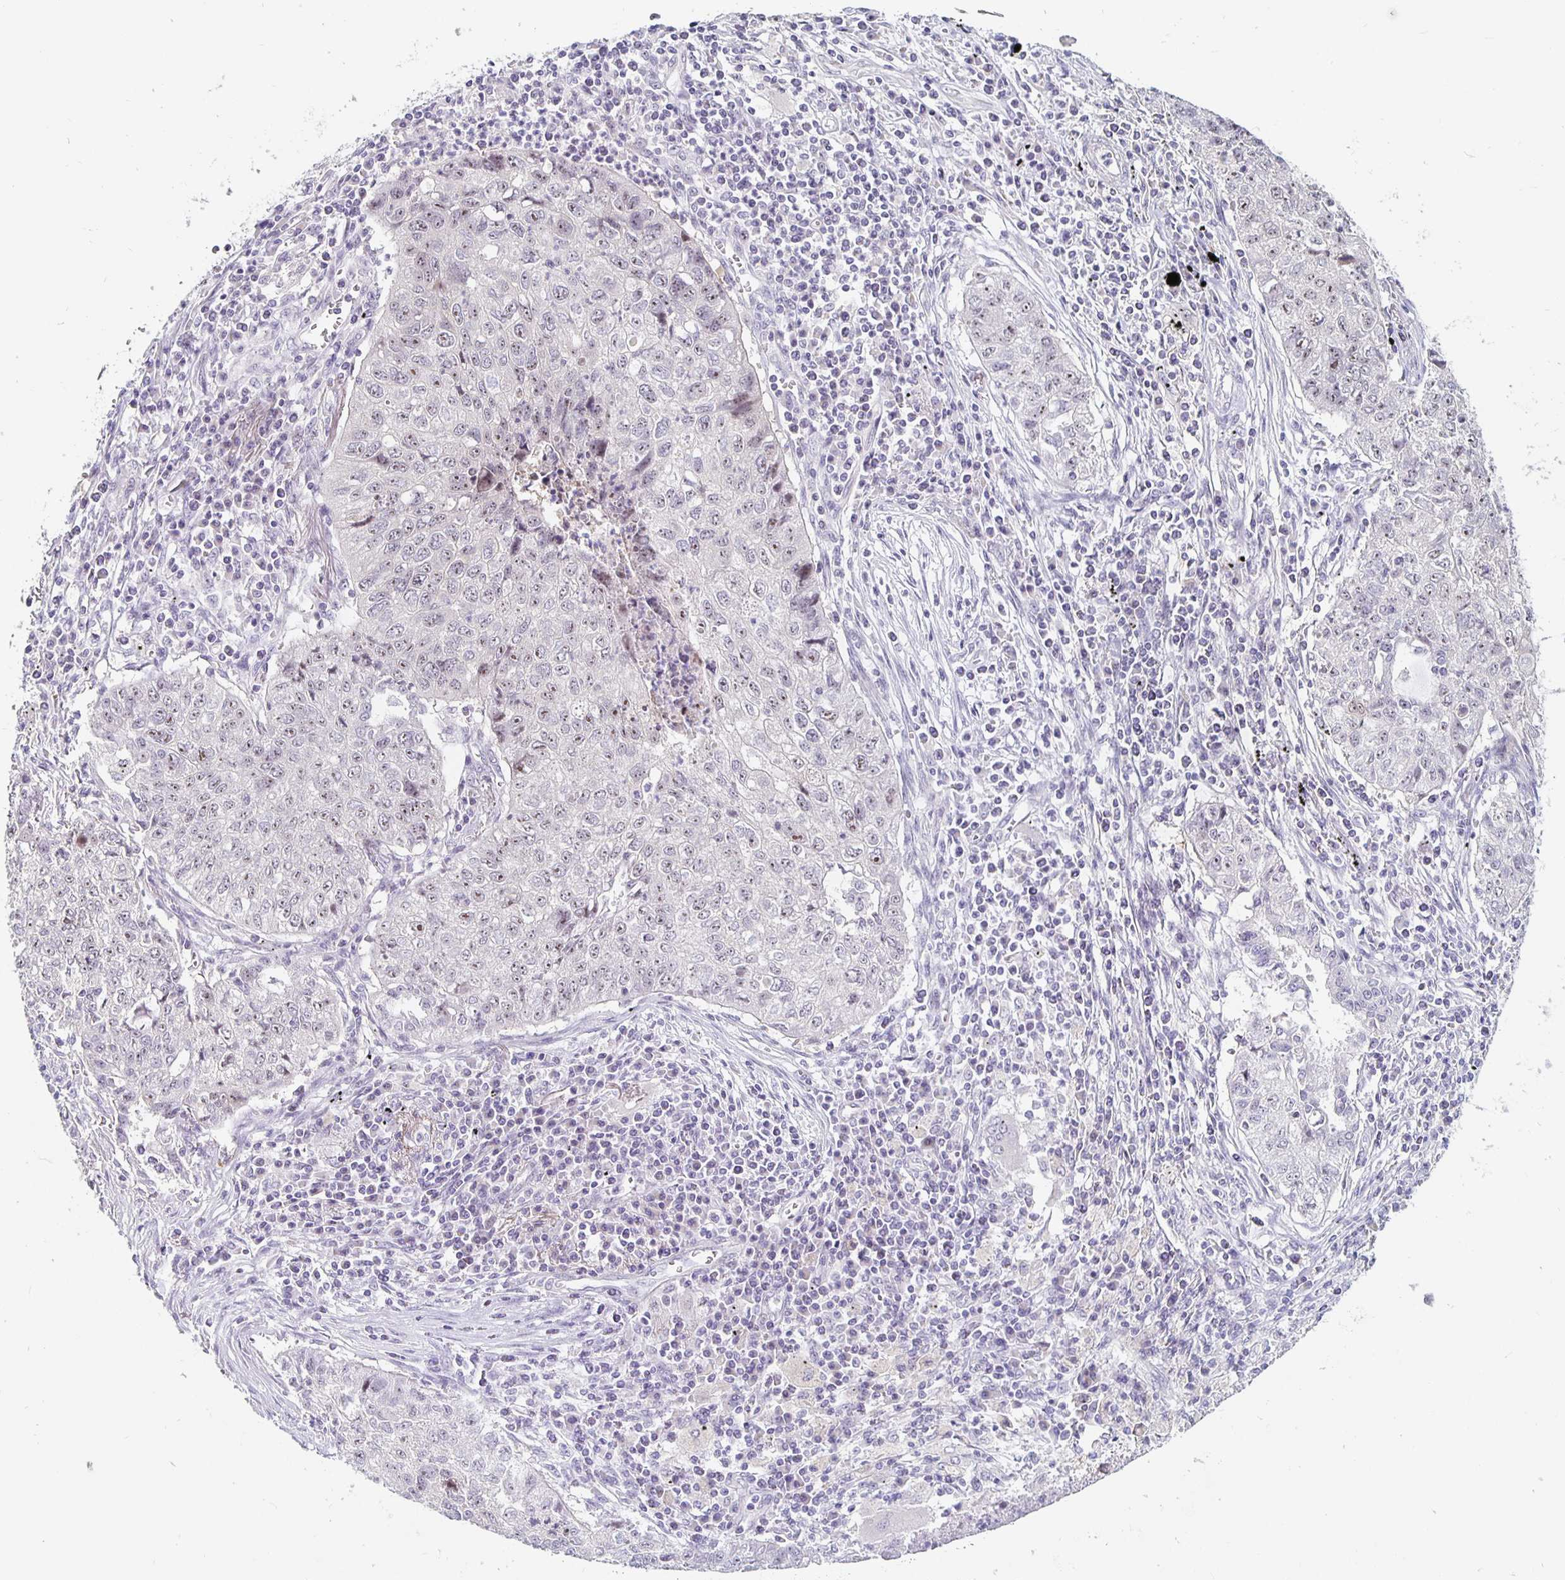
{"staining": {"intensity": "weak", "quantity": "25%-75%", "location": "nuclear"}, "tissue": "lung cancer", "cell_type": "Tumor cells", "image_type": "cancer", "snomed": [{"axis": "morphology", "description": "Normal morphology"}, {"axis": "morphology", "description": "Aneuploidy"}, {"axis": "morphology", "description": "Squamous cell carcinoma, NOS"}, {"axis": "topography", "description": "Lymph node"}, {"axis": "topography", "description": "Lung"}], "caption": "Immunohistochemistry (IHC) histopathology image of neoplastic tissue: lung cancer stained using immunohistochemistry demonstrates low levels of weak protein expression localized specifically in the nuclear of tumor cells, appearing as a nuclear brown color.", "gene": "NUP85", "patient": {"sex": "female", "age": 76}}